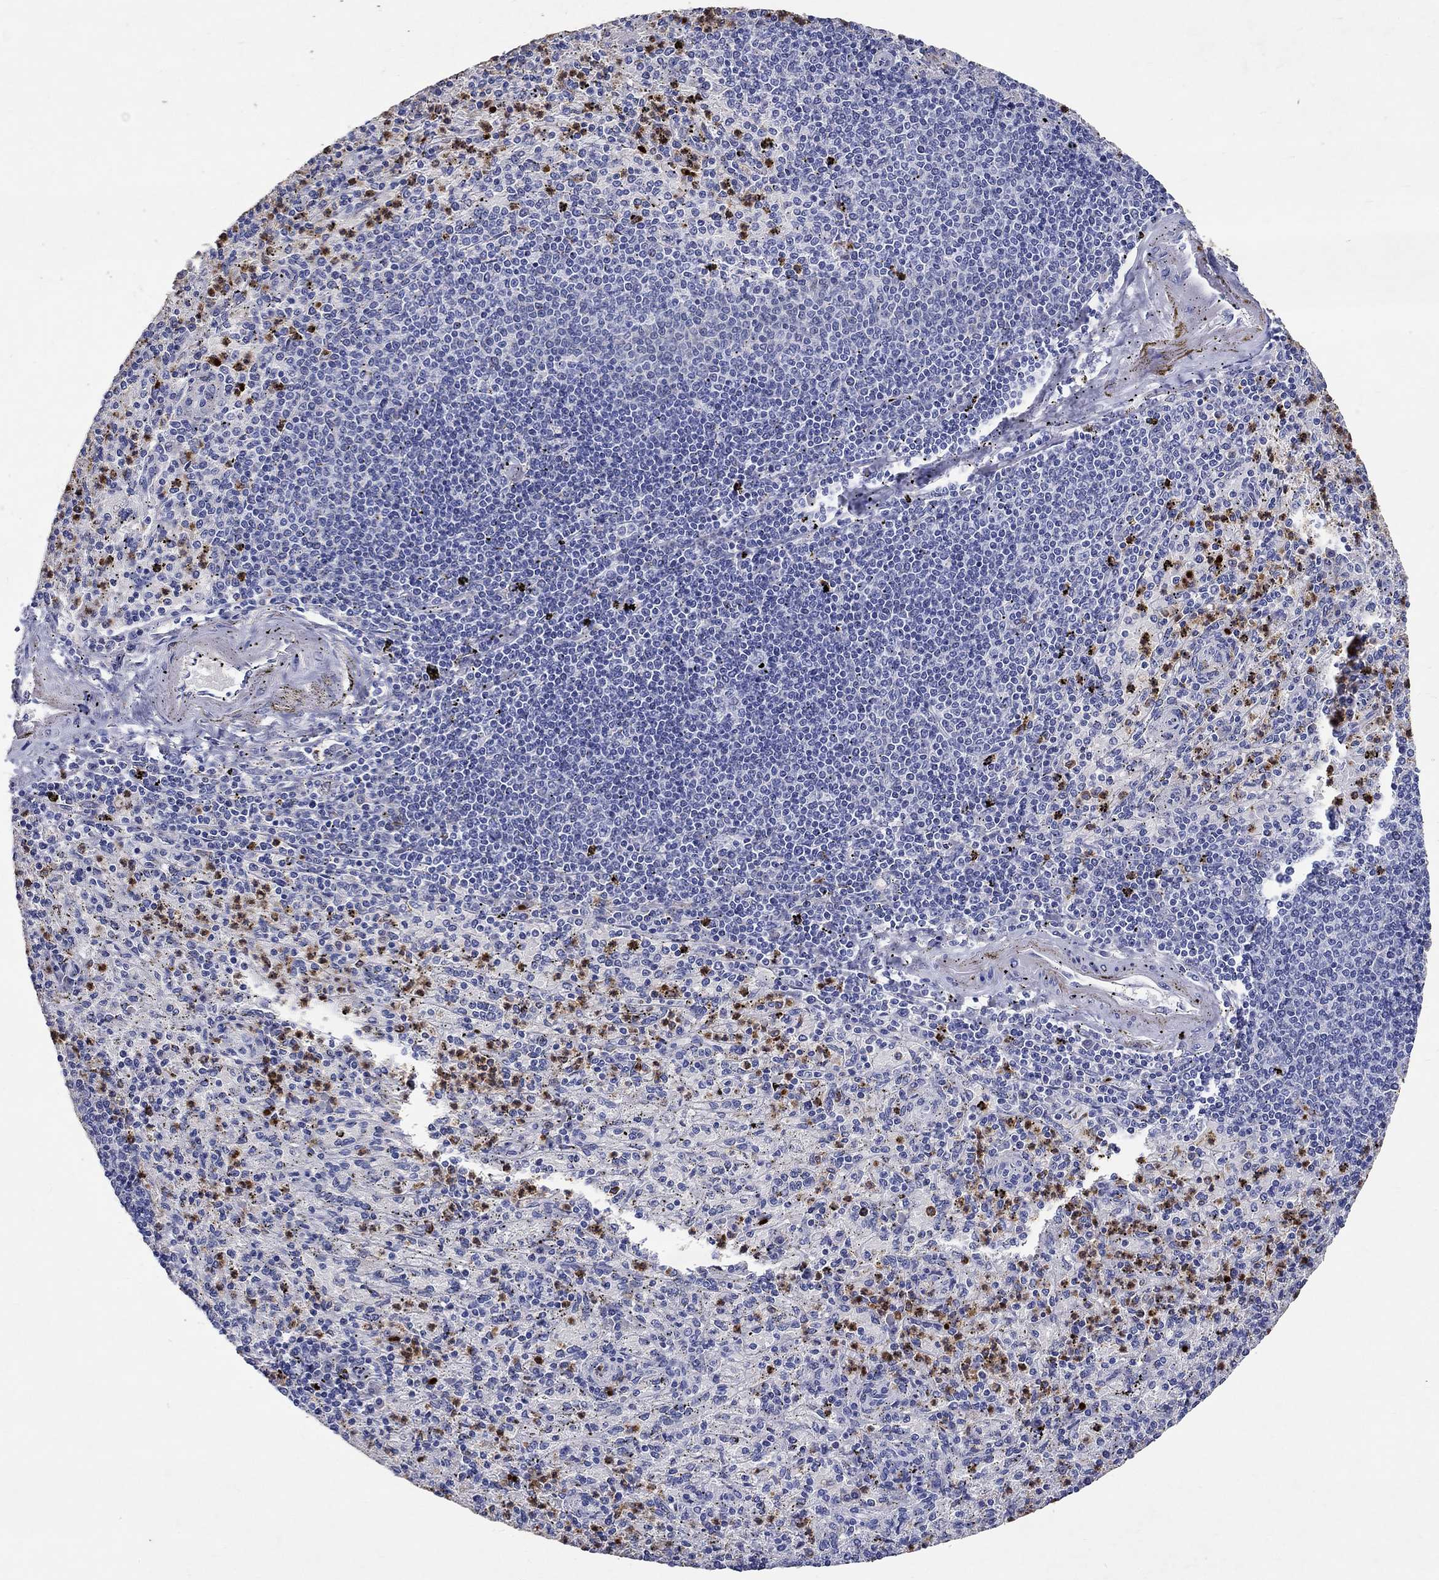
{"staining": {"intensity": "moderate", "quantity": "25%-75%", "location": "cytoplasmic/membranous"}, "tissue": "spleen", "cell_type": "Cells in red pulp", "image_type": "normal", "snomed": [{"axis": "morphology", "description": "Normal tissue, NOS"}, {"axis": "topography", "description": "Spleen"}], "caption": "Protein expression analysis of normal spleen displays moderate cytoplasmic/membranous staining in approximately 25%-75% of cells in red pulp. (DAB IHC with brightfield microscopy, high magnification).", "gene": "EPX", "patient": {"sex": "male", "age": 60}}